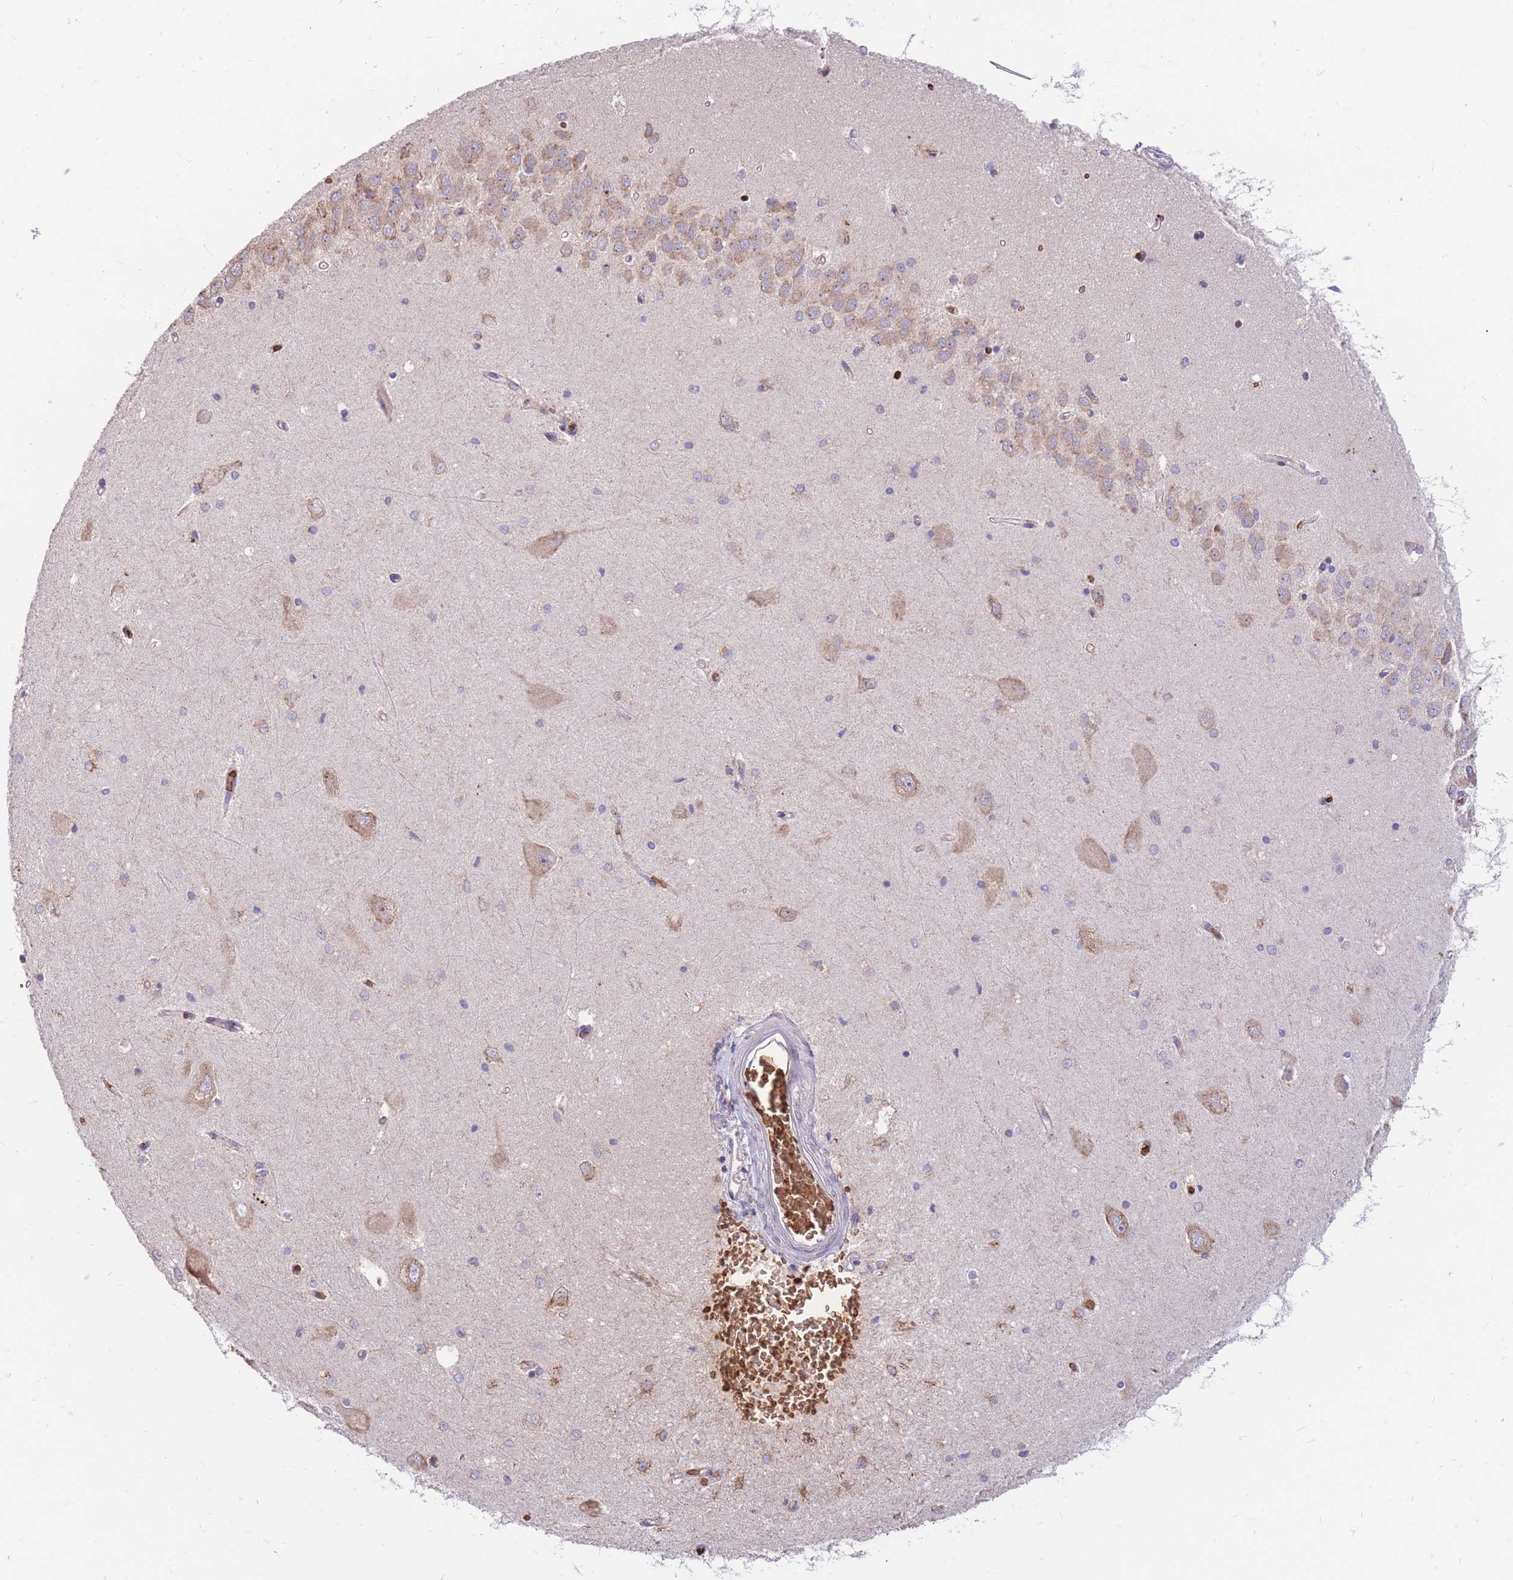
{"staining": {"intensity": "weak", "quantity": ">75%", "location": "cytoplasmic/membranous"}, "tissue": "hippocampus", "cell_type": "Glial cells", "image_type": "normal", "snomed": [{"axis": "morphology", "description": "Normal tissue, NOS"}, {"axis": "topography", "description": "Hippocampus"}], "caption": "A low amount of weak cytoplasmic/membranous positivity is identified in approximately >75% of glial cells in benign hippocampus.", "gene": "ATP10D", "patient": {"sex": "male", "age": 45}}